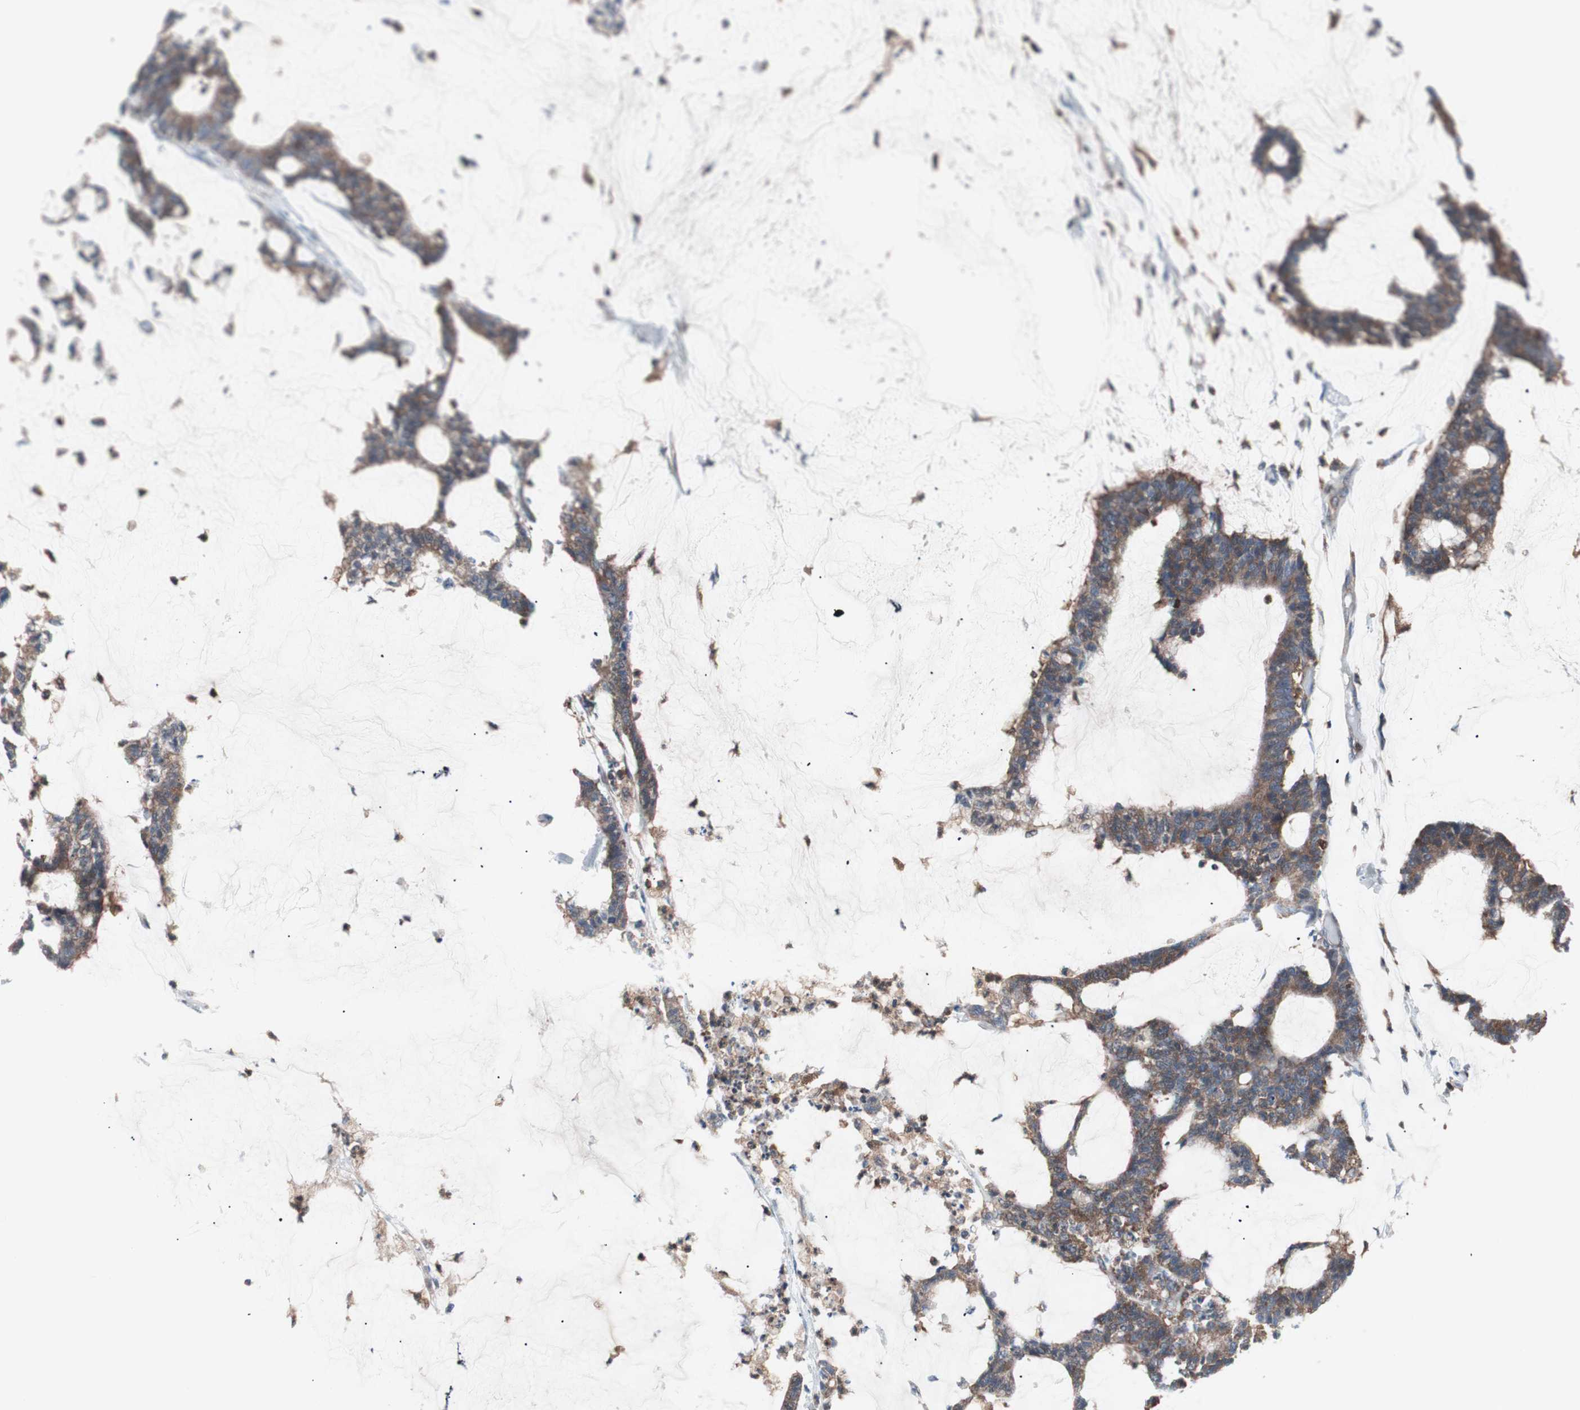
{"staining": {"intensity": "moderate", "quantity": ">75%", "location": "cytoplasmic/membranous"}, "tissue": "colorectal cancer", "cell_type": "Tumor cells", "image_type": "cancer", "snomed": [{"axis": "morphology", "description": "Adenocarcinoma, NOS"}, {"axis": "topography", "description": "Colon"}], "caption": "There is medium levels of moderate cytoplasmic/membranous positivity in tumor cells of adenocarcinoma (colorectal), as demonstrated by immunohistochemical staining (brown color).", "gene": "PIK3R1", "patient": {"sex": "female", "age": 84}}